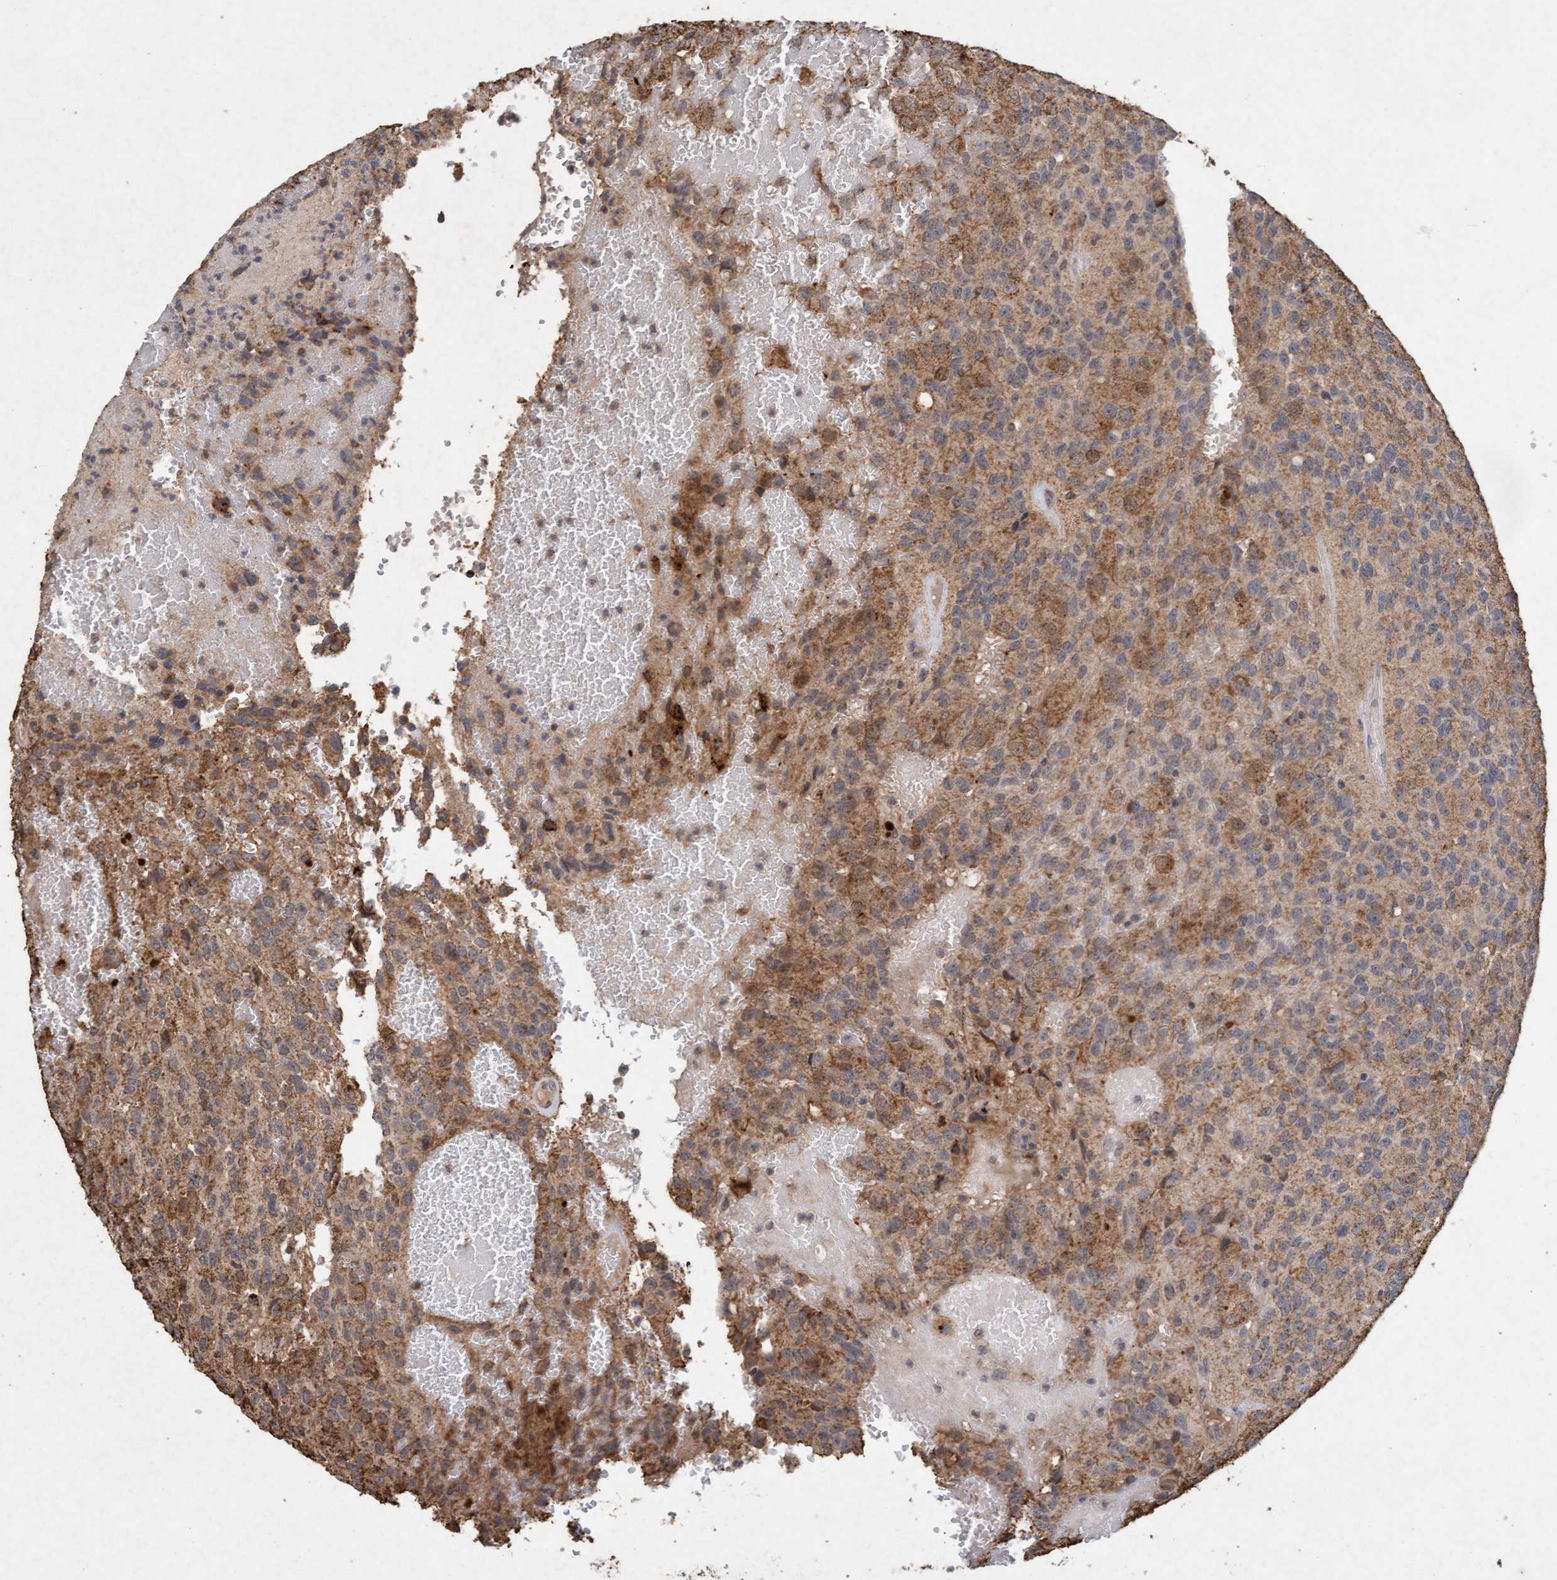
{"staining": {"intensity": "weak", "quantity": "25%-75%", "location": "cytoplasmic/membranous"}, "tissue": "glioma", "cell_type": "Tumor cells", "image_type": "cancer", "snomed": [{"axis": "morphology", "description": "Glioma, malignant, High grade"}, {"axis": "topography", "description": "Brain"}], "caption": "This is an image of IHC staining of glioma, which shows weak positivity in the cytoplasmic/membranous of tumor cells.", "gene": "VSIG8", "patient": {"sex": "male", "age": 32}}